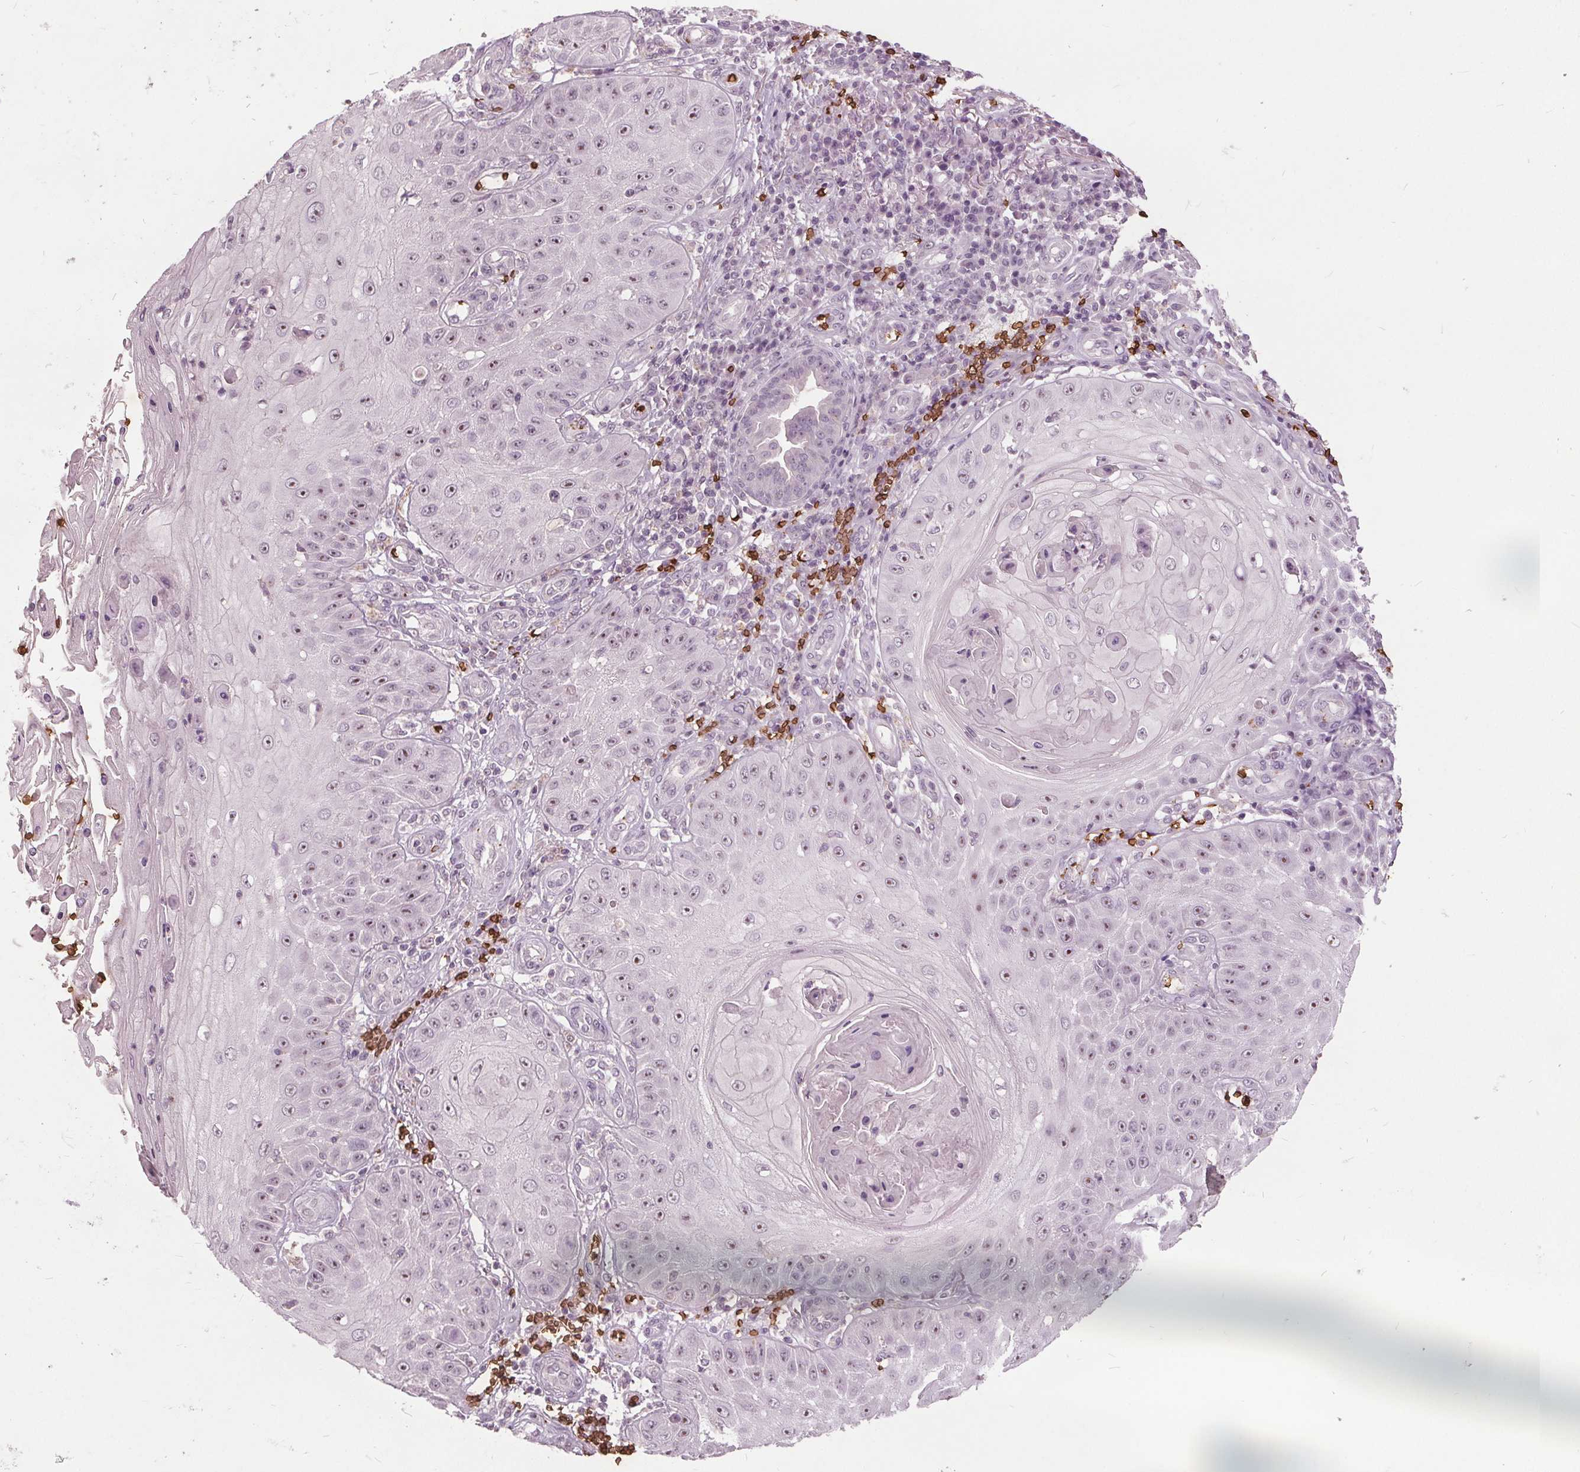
{"staining": {"intensity": "moderate", "quantity": "<25%", "location": "nuclear"}, "tissue": "skin cancer", "cell_type": "Tumor cells", "image_type": "cancer", "snomed": [{"axis": "morphology", "description": "Squamous cell carcinoma, NOS"}, {"axis": "topography", "description": "Skin"}], "caption": "This is a histology image of IHC staining of skin cancer (squamous cell carcinoma), which shows moderate expression in the nuclear of tumor cells.", "gene": "SLC4A1", "patient": {"sex": "male", "age": 70}}